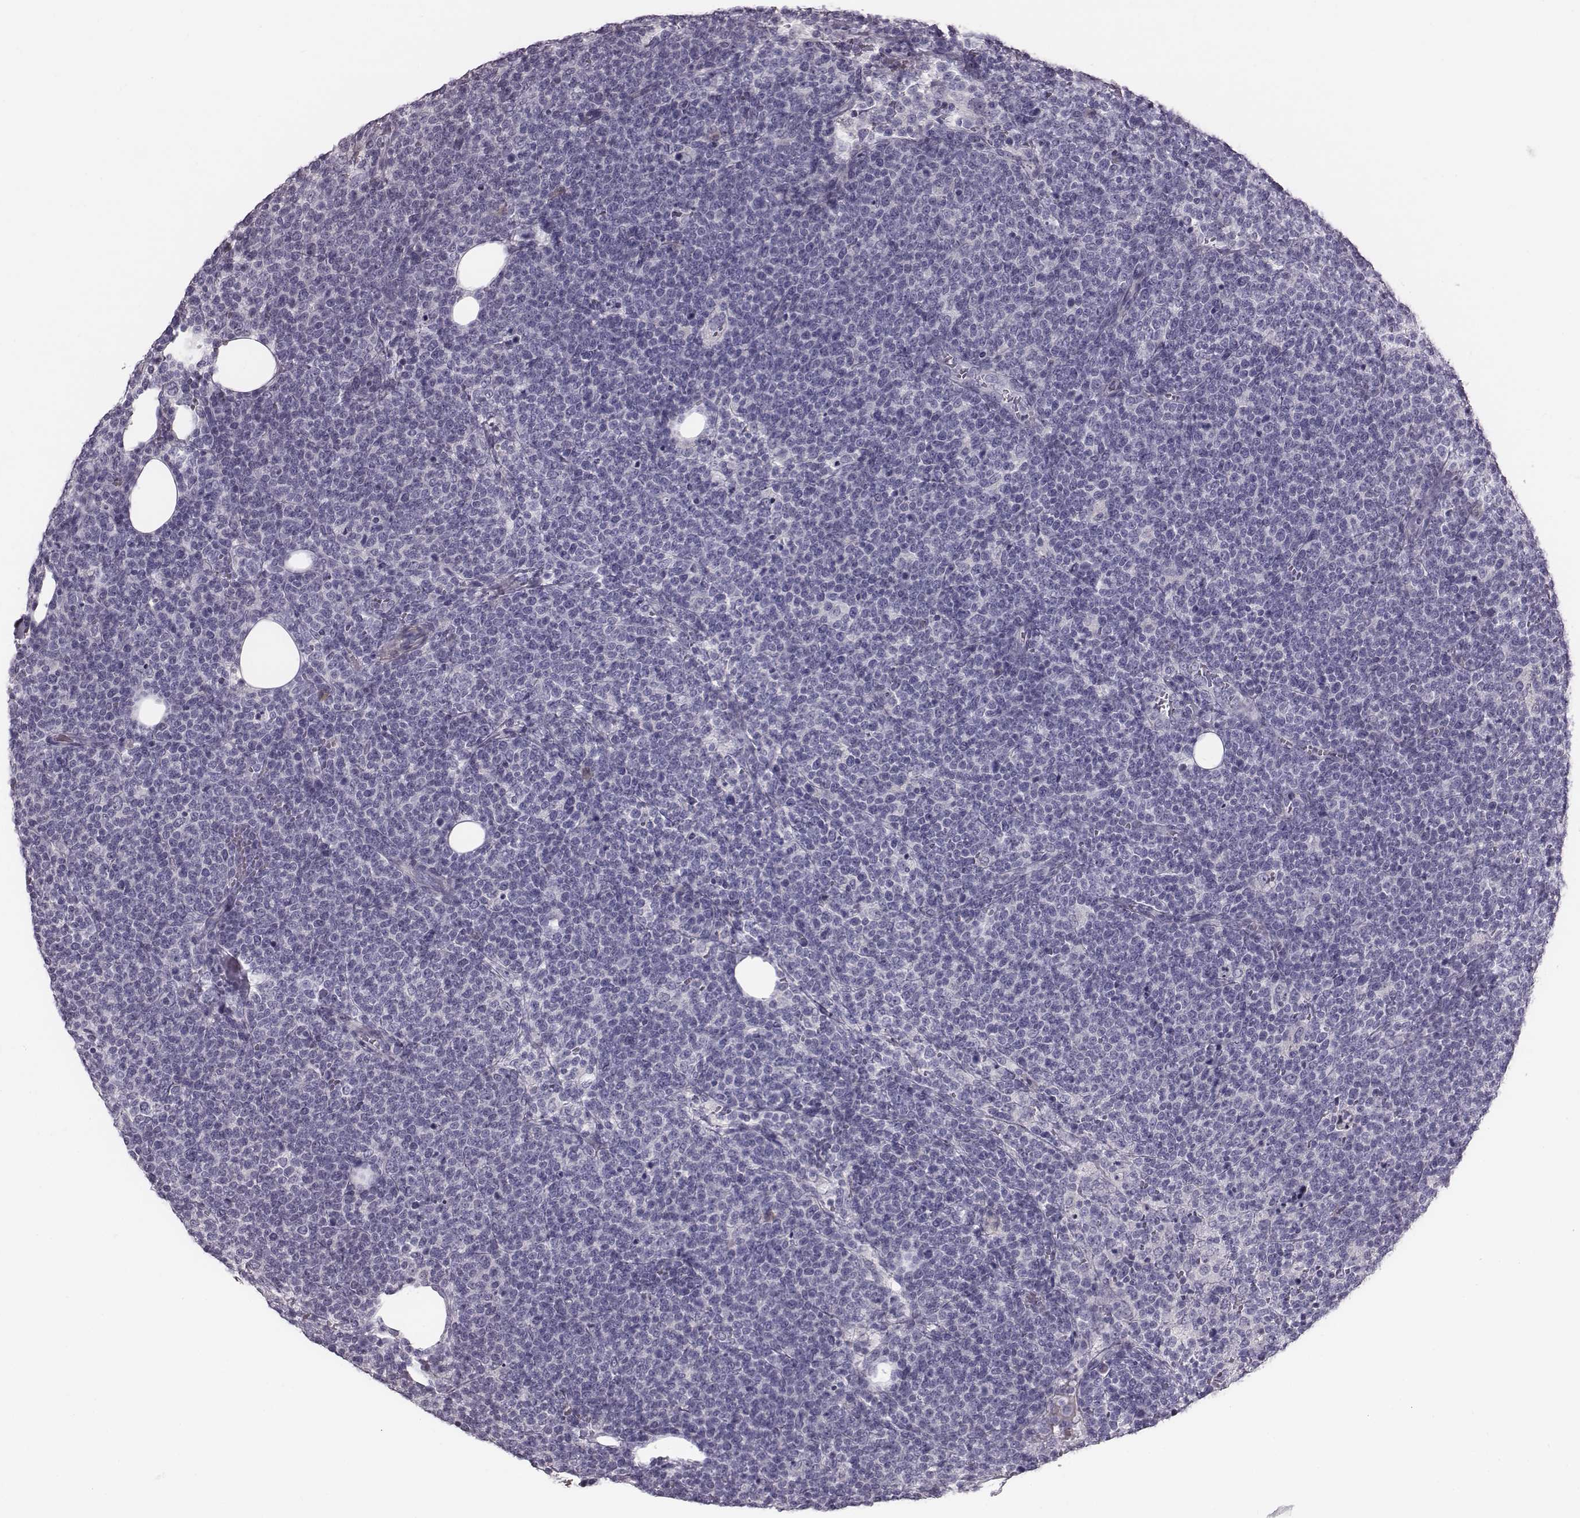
{"staining": {"intensity": "negative", "quantity": "none", "location": "none"}, "tissue": "lymphoma", "cell_type": "Tumor cells", "image_type": "cancer", "snomed": [{"axis": "morphology", "description": "Malignant lymphoma, non-Hodgkin's type, High grade"}, {"axis": "topography", "description": "Lymph node"}], "caption": "Immunohistochemical staining of lymphoma reveals no significant expression in tumor cells.", "gene": "CRISP1", "patient": {"sex": "male", "age": 61}}